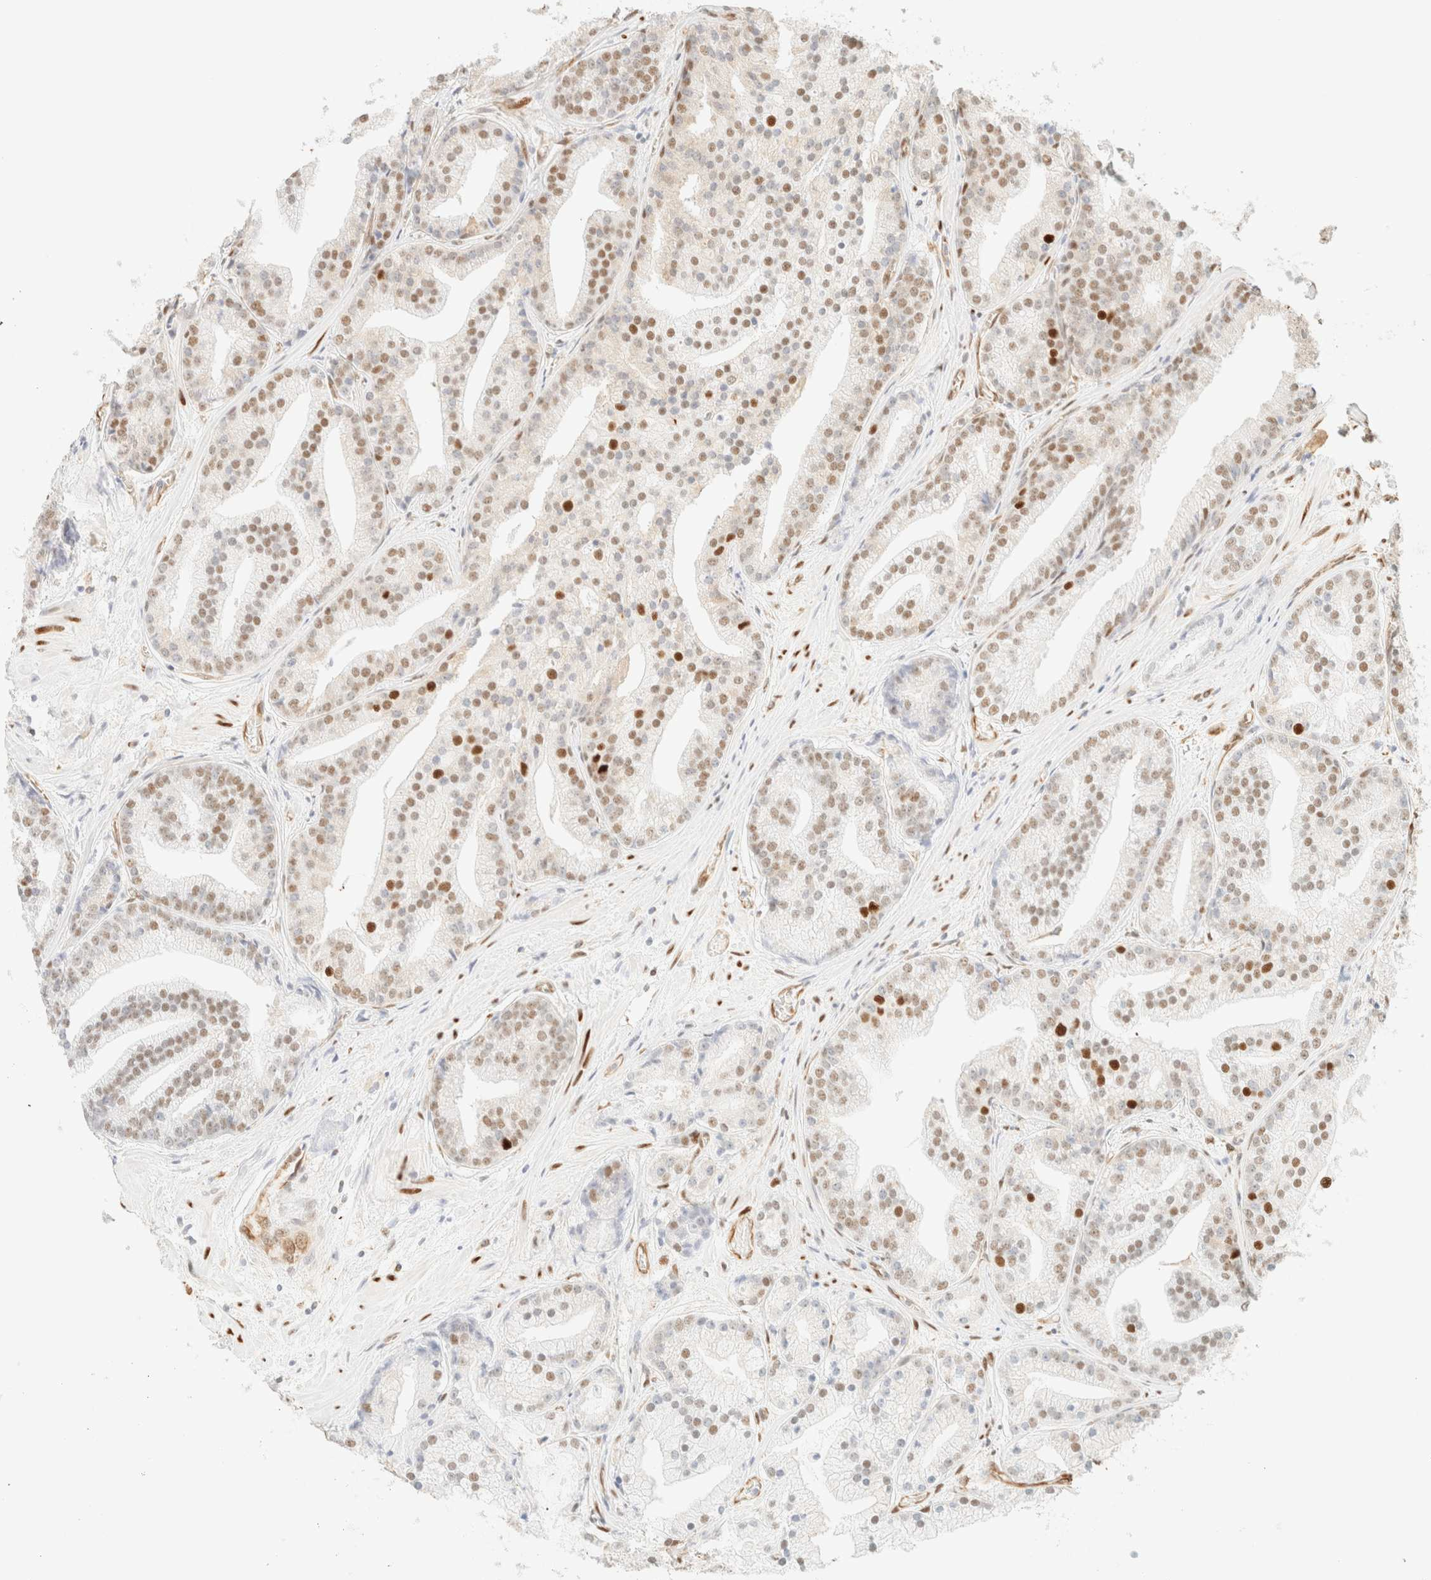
{"staining": {"intensity": "strong", "quantity": "<25%", "location": "nuclear"}, "tissue": "prostate cancer", "cell_type": "Tumor cells", "image_type": "cancer", "snomed": [{"axis": "morphology", "description": "Adenocarcinoma, Low grade"}, {"axis": "topography", "description": "Prostate"}], "caption": "A high-resolution histopathology image shows immunohistochemistry (IHC) staining of prostate cancer (low-grade adenocarcinoma), which reveals strong nuclear positivity in about <25% of tumor cells. (IHC, brightfield microscopy, high magnification).", "gene": "ZSCAN18", "patient": {"sex": "male", "age": 67}}